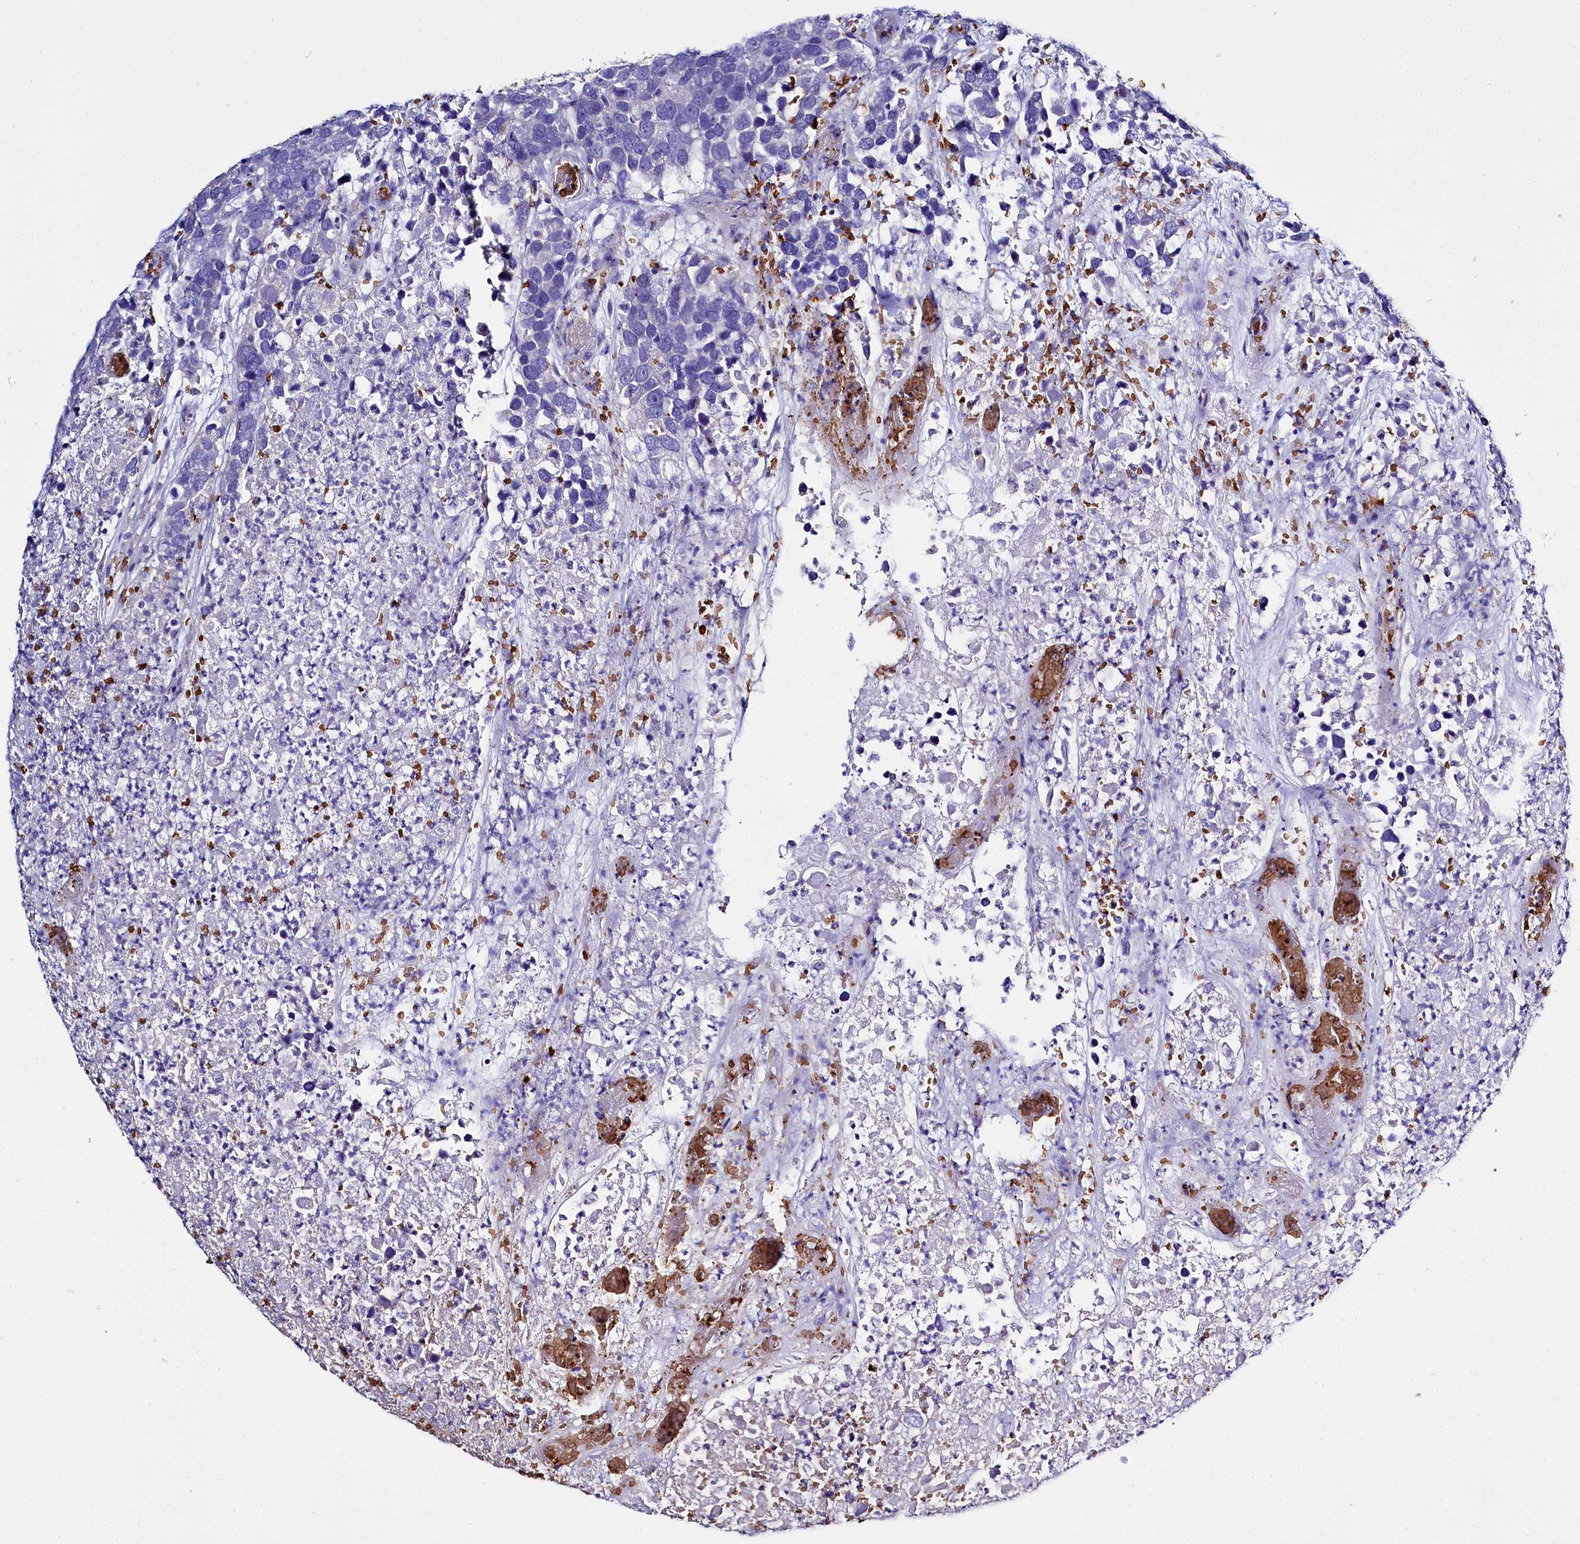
{"staining": {"intensity": "negative", "quantity": "none", "location": "none"}, "tissue": "breast cancer", "cell_type": "Tumor cells", "image_type": "cancer", "snomed": [{"axis": "morphology", "description": "Duct carcinoma"}, {"axis": "topography", "description": "Breast"}], "caption": "Human breast cancer stained for a protein using IHC exhibits no positivity in tumor cells.", "gene": "RPUSD3", "patient": {"sex": "female", "age": 83}}